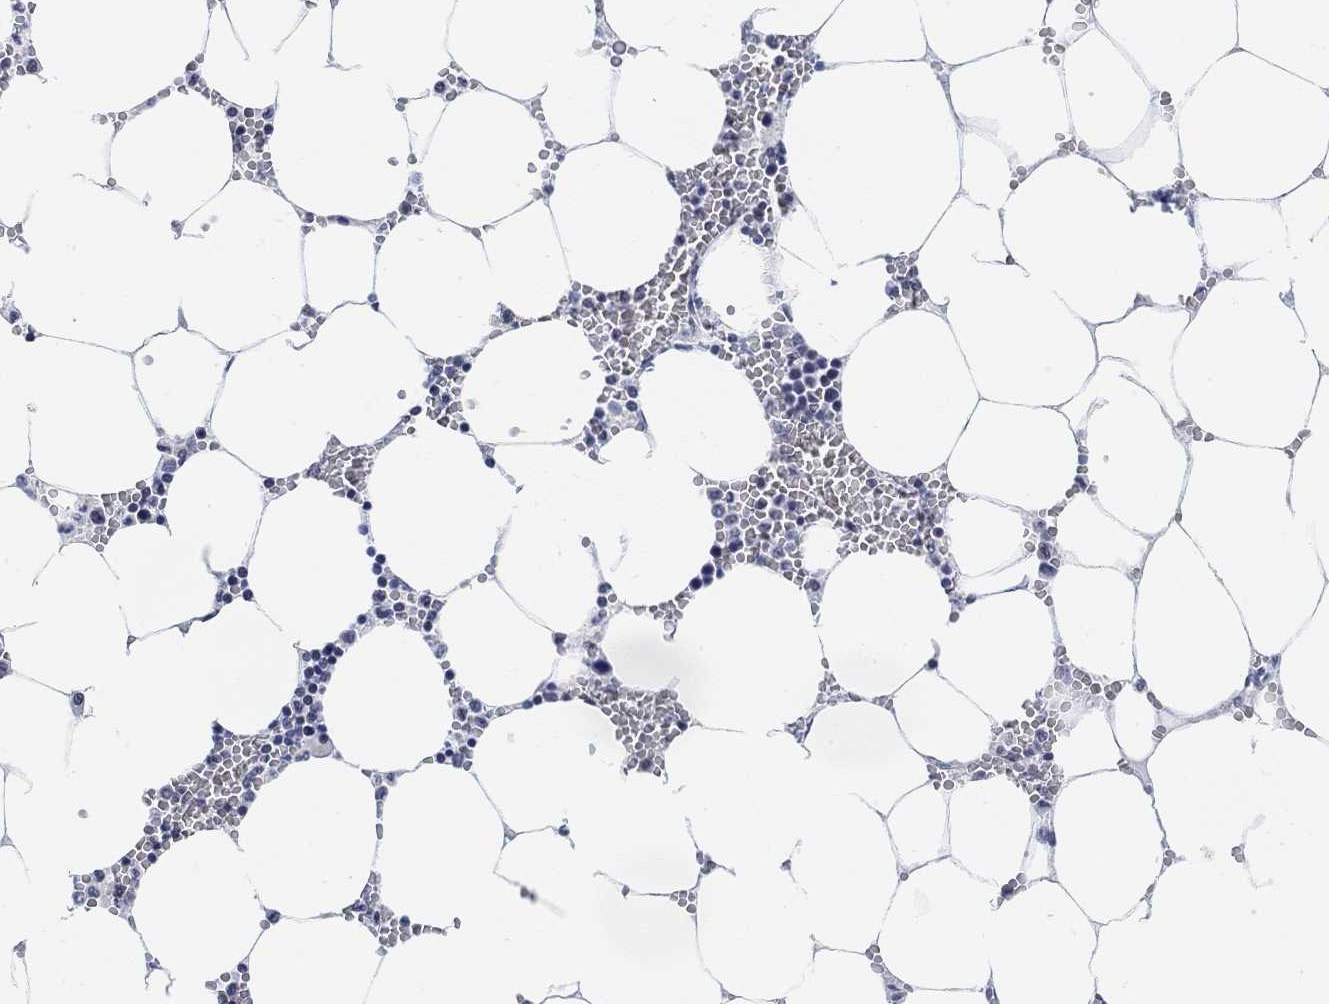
{"staining": {"intensity": "negative", "quantity": "none", "location": "none"}, "tissue": "bone marrow", "cell_type": "Hematopoietic cells", "image_type": "normal", "snomed": [{"axis": "morphology", "description": "Normal tissue, NOS"}, {"axis": "topography", "description": "Bone marrow"}], "caption": "A high-resolution histopathology image shows immunohistochemistry (IHC) staining of benign bone marrow, which demonstrates no significant positivity in hematopoietic cells. (Stains: DAB immunohistochemistry (IHC) with hematoxylin counter stain, Microscopy: brightfield microscopy at high magnification).", "gene": "PURG", "patient": {"sex": "female", "age": 64}}